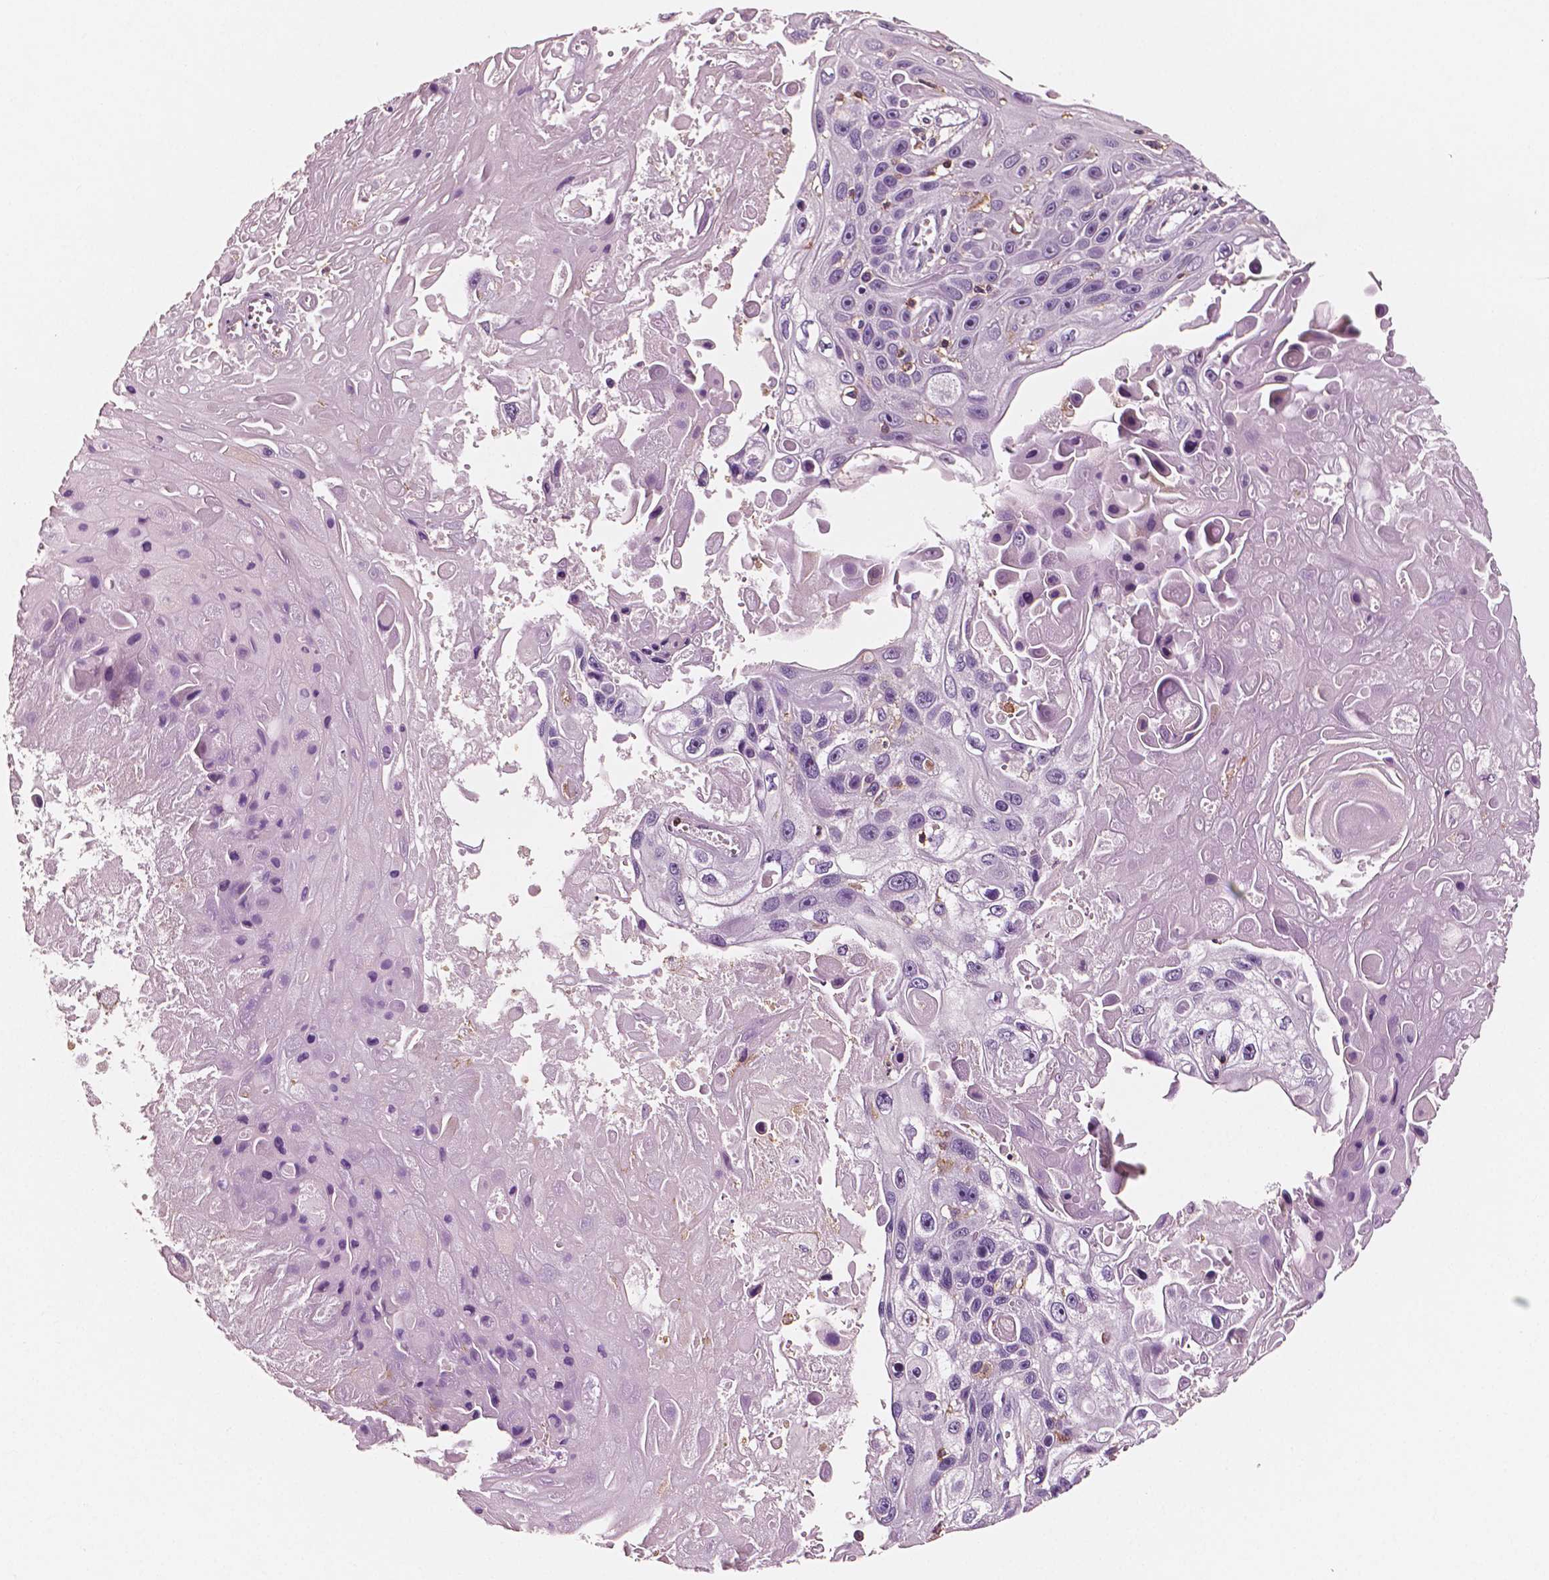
{"staining": {"intensity": "negative", "quantity": "none", "location": "none"}, "tissue": "skin cancer", "cell_type": "Tumor cells", "image_type": "cancer", "snomed": [{"axis": "morphology", "description": "Squamous cell carcinoma, NOS"}, {"axis": "topography", "description": "Skin"}], "caption": "Photomicrograph shows no protein staining in tumor cells of squamous cell carcinoma (skin) tissue.", "gene": "PTPRC", "patient": {"sex": "male", "age": 82}}